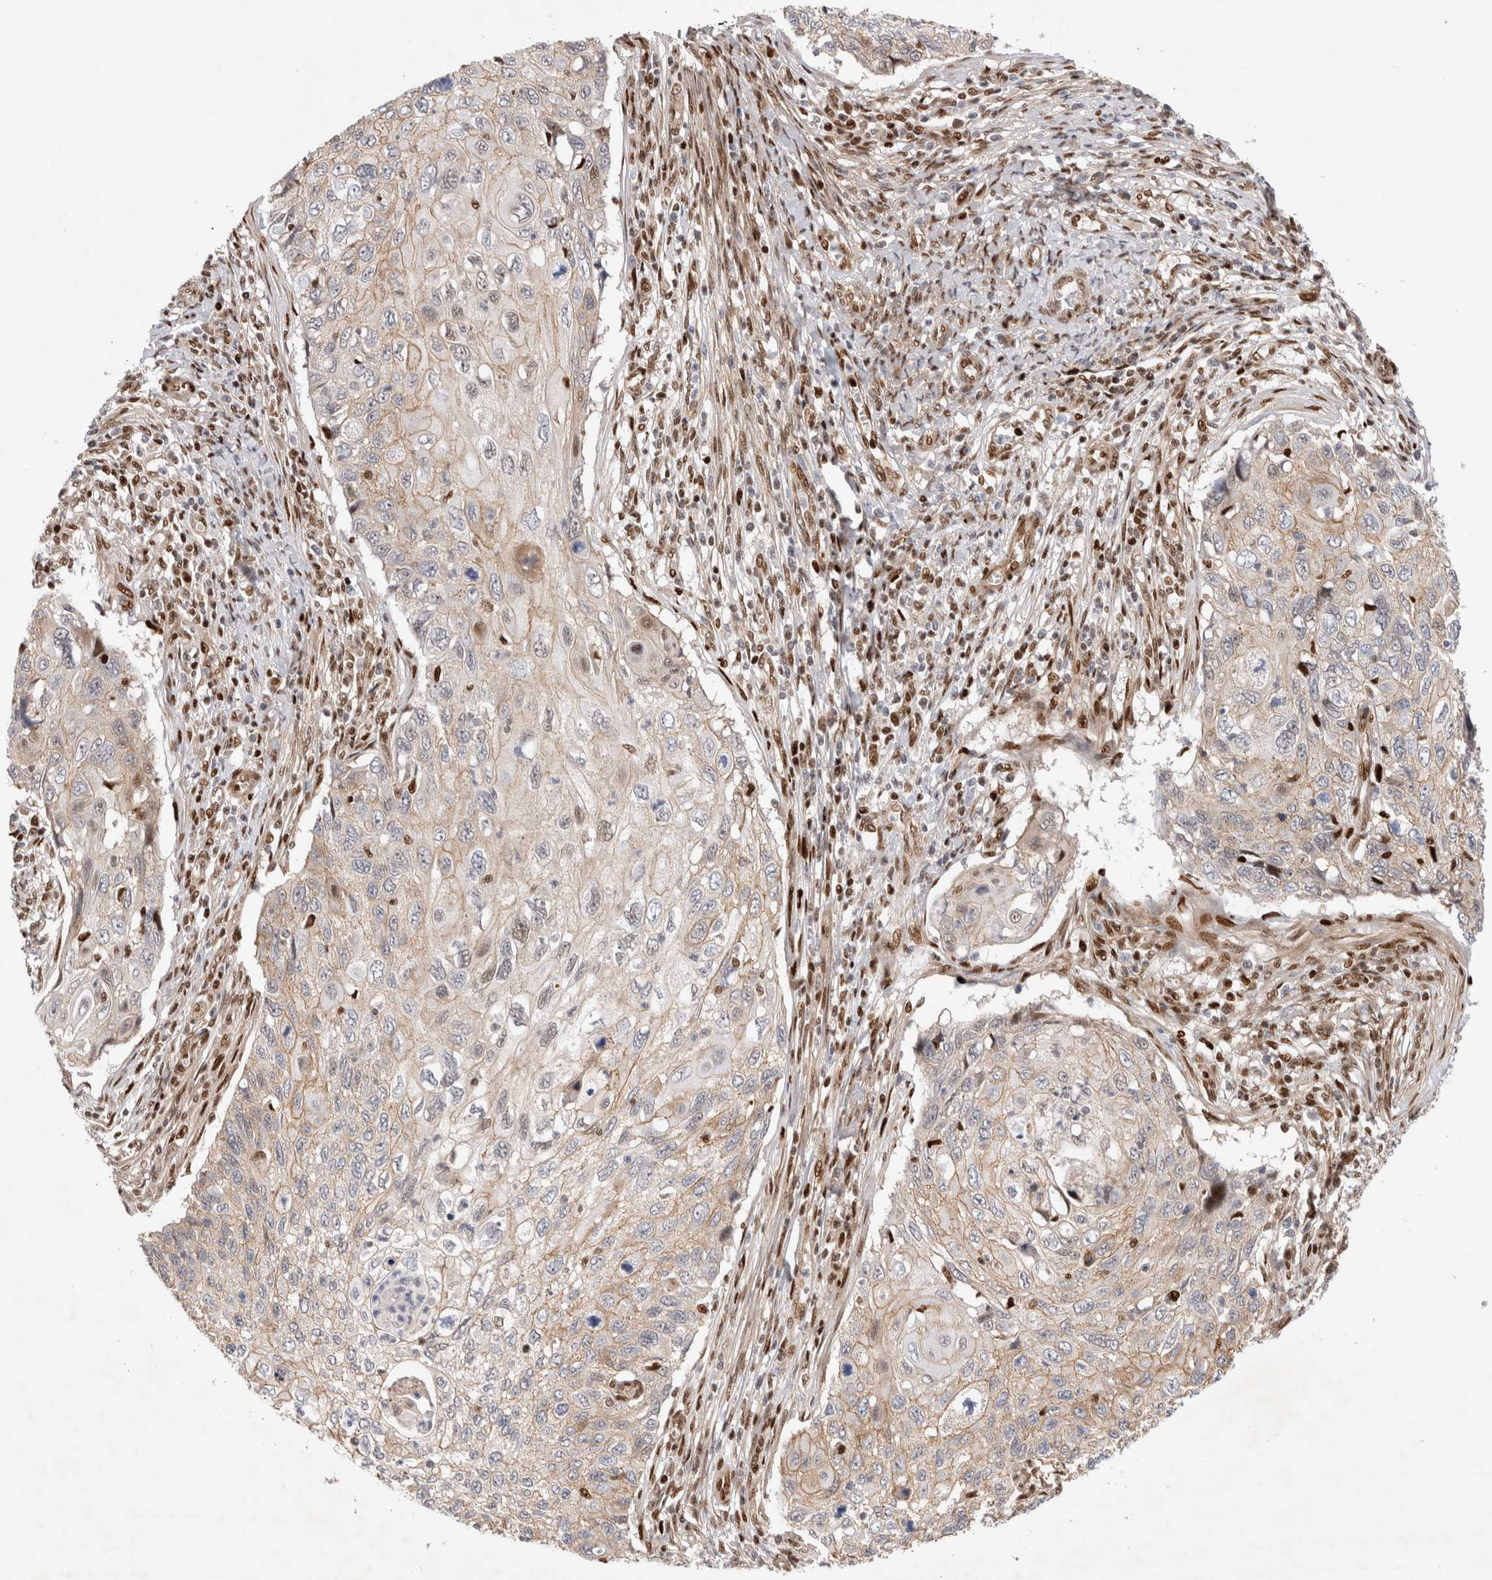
{"staining": {"intensity": "weak", "quantity": "<25%", "location": "cytoplasmic/membranous,nuclear"}, "tissue": "cervical cancer", "cell_type": "Tumor cells", "image_type": "cancer", "snomed": [{"axis": "morphology", "description": "Squamous cell carcinoma, NOS"}, {"axis": "topography", "description": "Cervix"}], "caption": "Squamous cell carcinoma (cervical) stained for a protein using immunohistochemistry reveals no staining tumor cells.", "gene": "TCF4", "patient": {"sex": "female", "age": 70}}